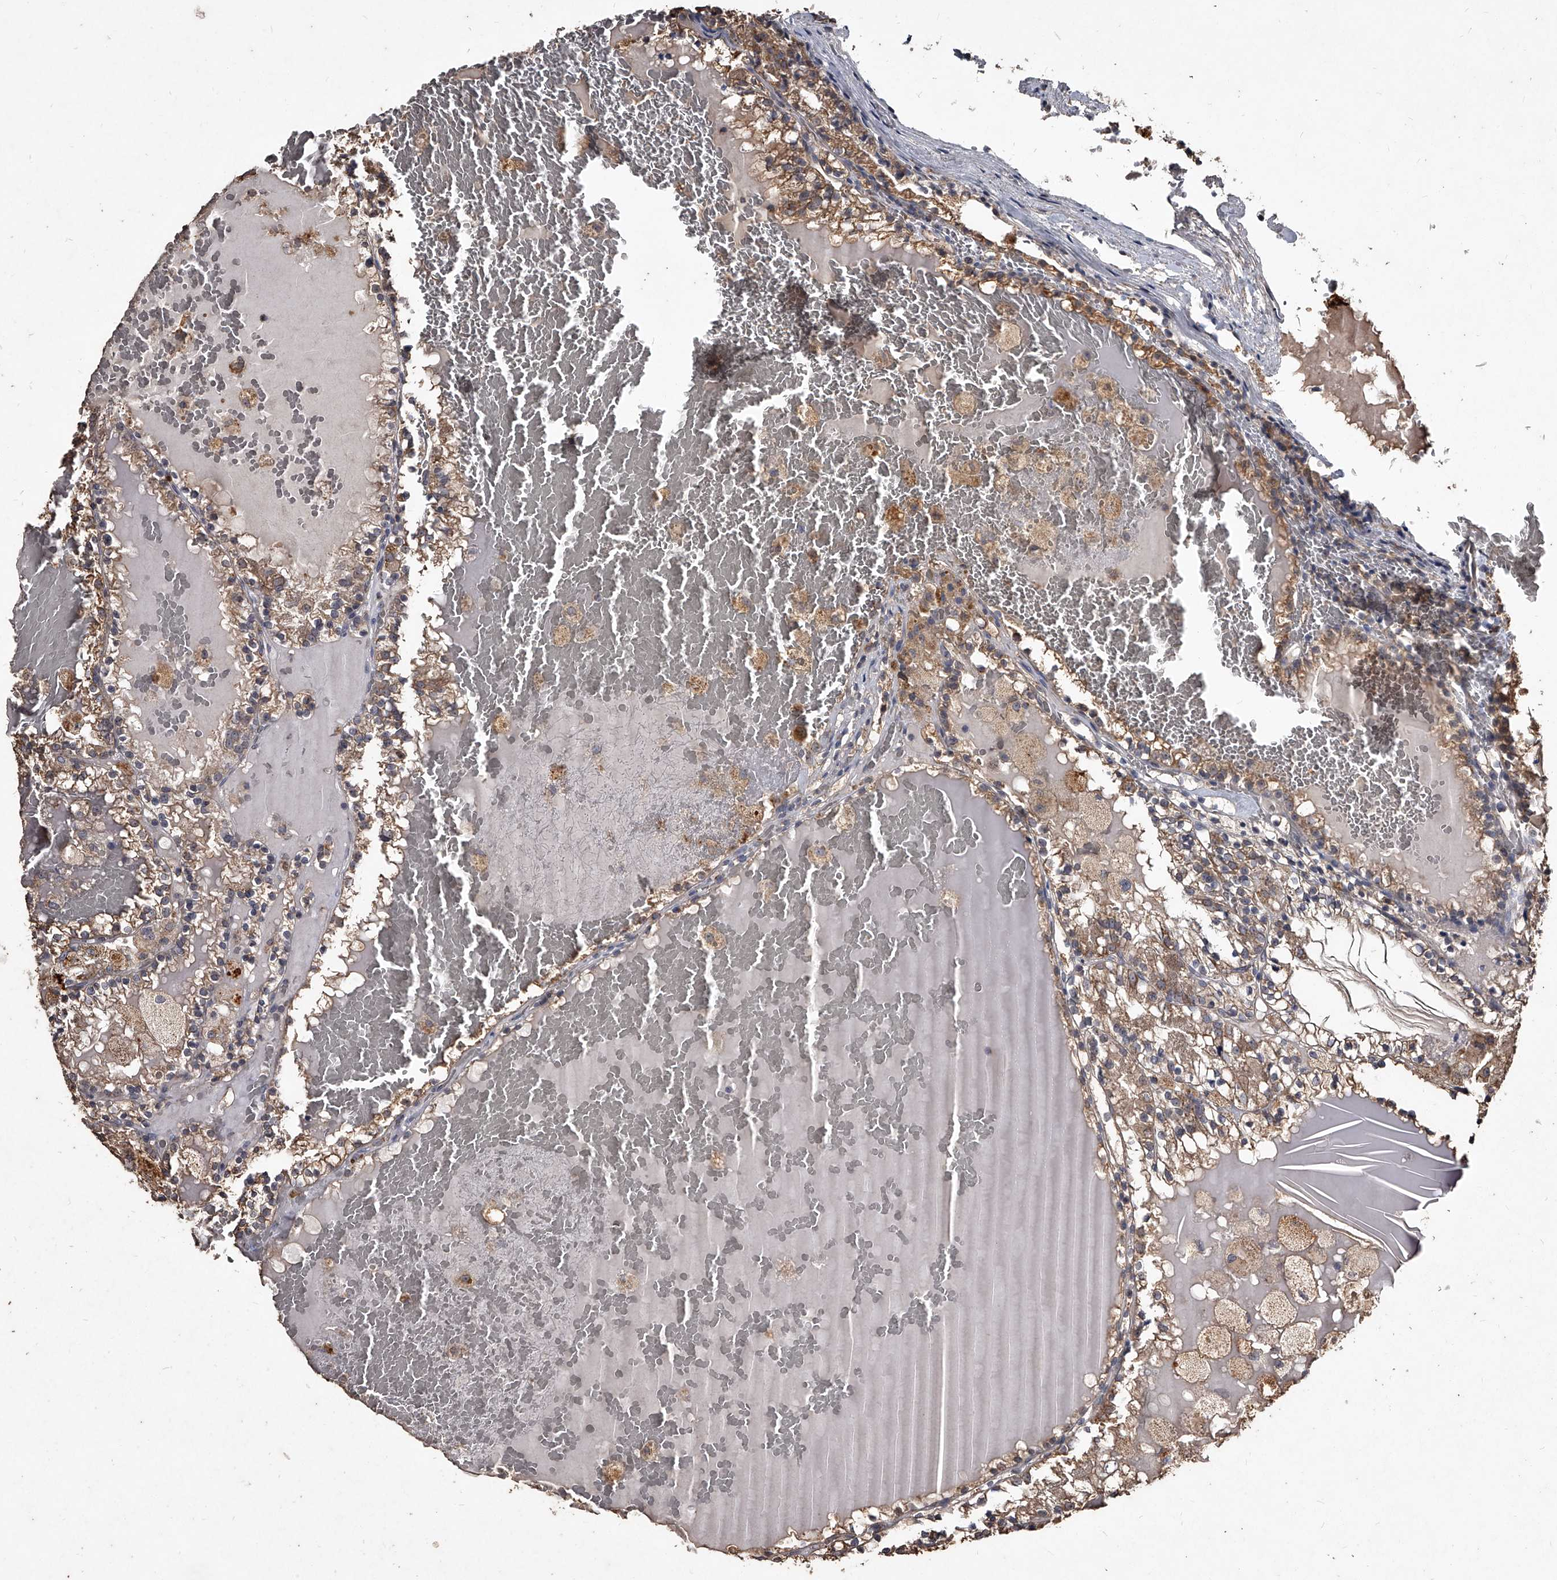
{"staining": {"intensity": "moderate", "quantity": ">75%", "location": "cytoplasmic/membranous"}, "tissue": "renal cancer", "cell_type": "Tumor cells", "image_type": "cancer", "snomed": [{"axis": "morphology", "description": "Adenocarcinoma, NOS"}, {"axis": "topography", "description": "Kidney"}], "caption": "The micrograph displays a brown stain indicating the presence of a protein in the cytoplasmic/membranous of tumor cells in renal cancer (adenocarcinoma). Using DAB (3,3'-diaminobenzidine) (brown) and hematoxylin (blue) stains, captured at high magnification using brightfield microscopy.", "gene": "GPR183", "patient": {"sex": "female", "age": 56}}